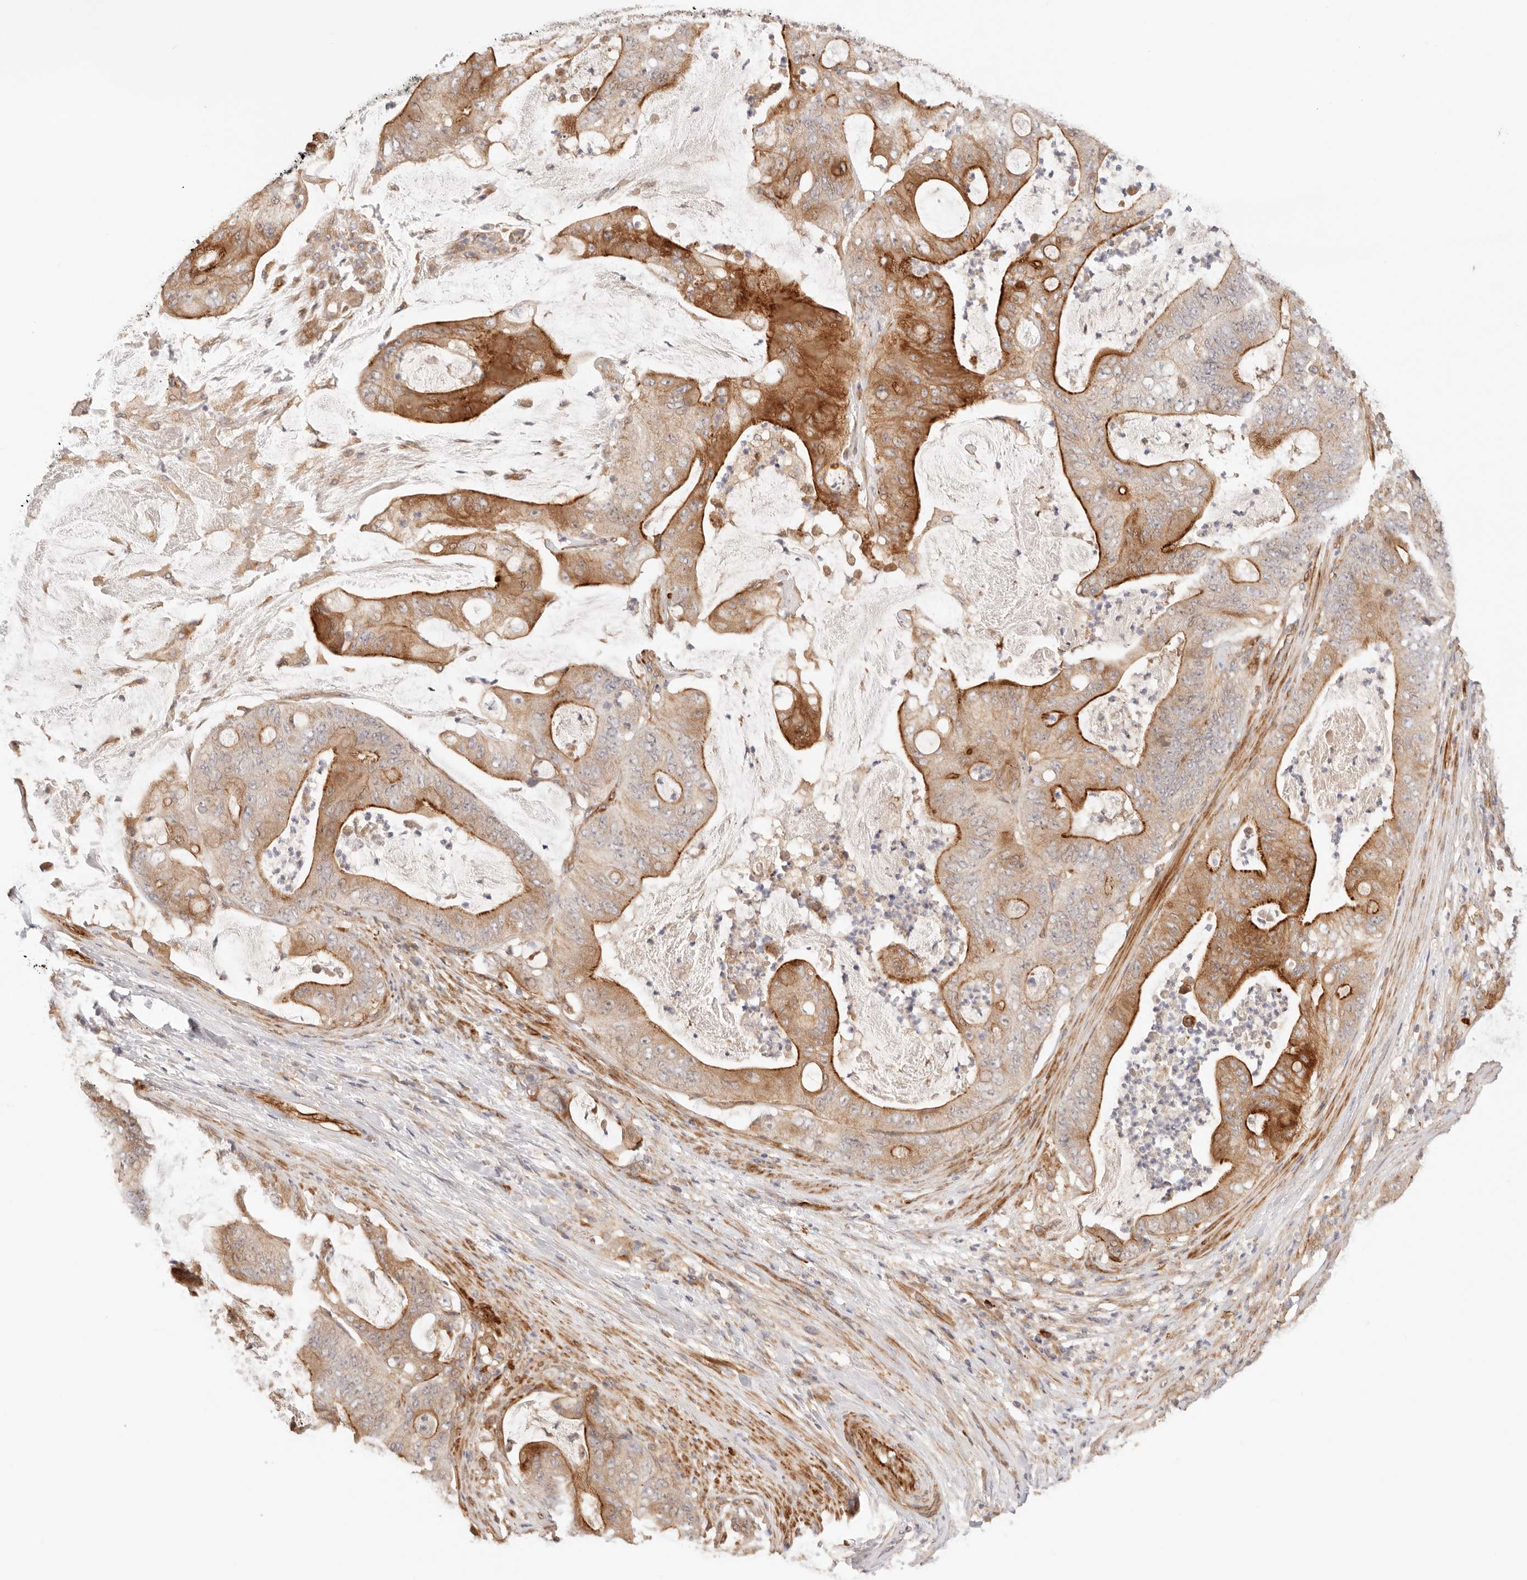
{"staining": {"intensity": "strong", "quantity": "<25%", "location": "cytoplasmic/membranous"}, "tissue": "stomach cancer", "cell_type": "Tumor cells", "image_type": "cancer", "snomed": [{"axis": "morphology", "description": "Adenocarcinoma, NOS"}, {"axis": "topography", "description": "Stomach"}], "caption": "Adenocarcinoma (stomach) was stained to show a protein in brown. There is medium levels of strong cytoplasmic/membranous positivity in approximately <25% of tumor cells. (Stains: DAB in brown, nuclei in blue, Microscopy: brightfield microscopy at high magnification).", "gene": "IL1R2", "patient": {"sex": "female", "age": 73}}